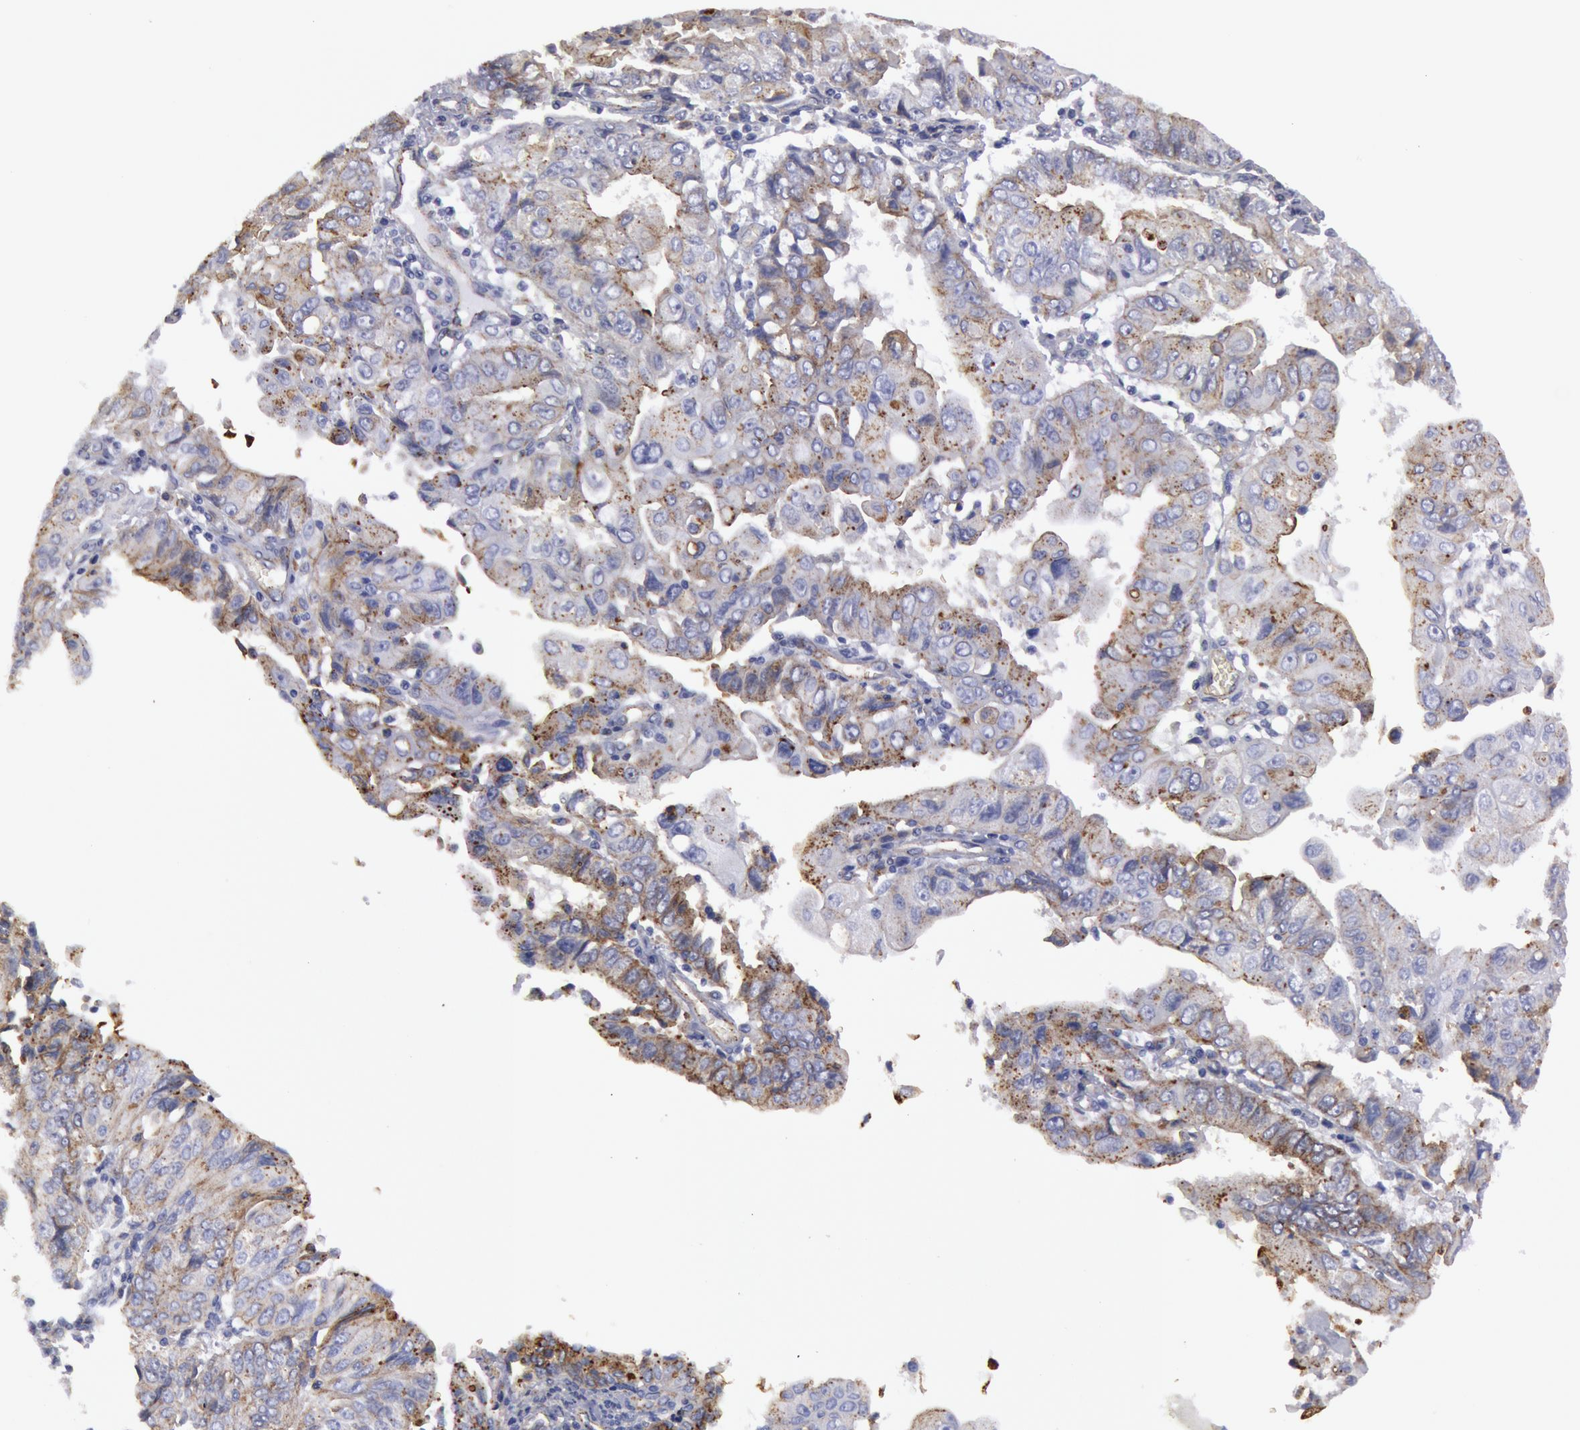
{"staining": {"intensity": "weak", "quantity": "25%-75%", "location": "cytoplasmic/membranous"}, "tissue": "endometrial cancer", "cell_type": "Tumor cells", "image_type": "cancer", "snomed": [{"axis": "morphology", "description": "Adenocarcinoma, NOS"}, {"axis": "topography", "description": "Endometrium"}], "caption": "Adenocarcinoma (endometrial) stained with DAB (3,3'-diaminobenzidine) IHC reveals low levels of weak cytoplasmic/membranous staining in approximately 25%-75% of tumor cells.", "gene": "FLOT1", "patient": {"sex": "female", "age": 75}}